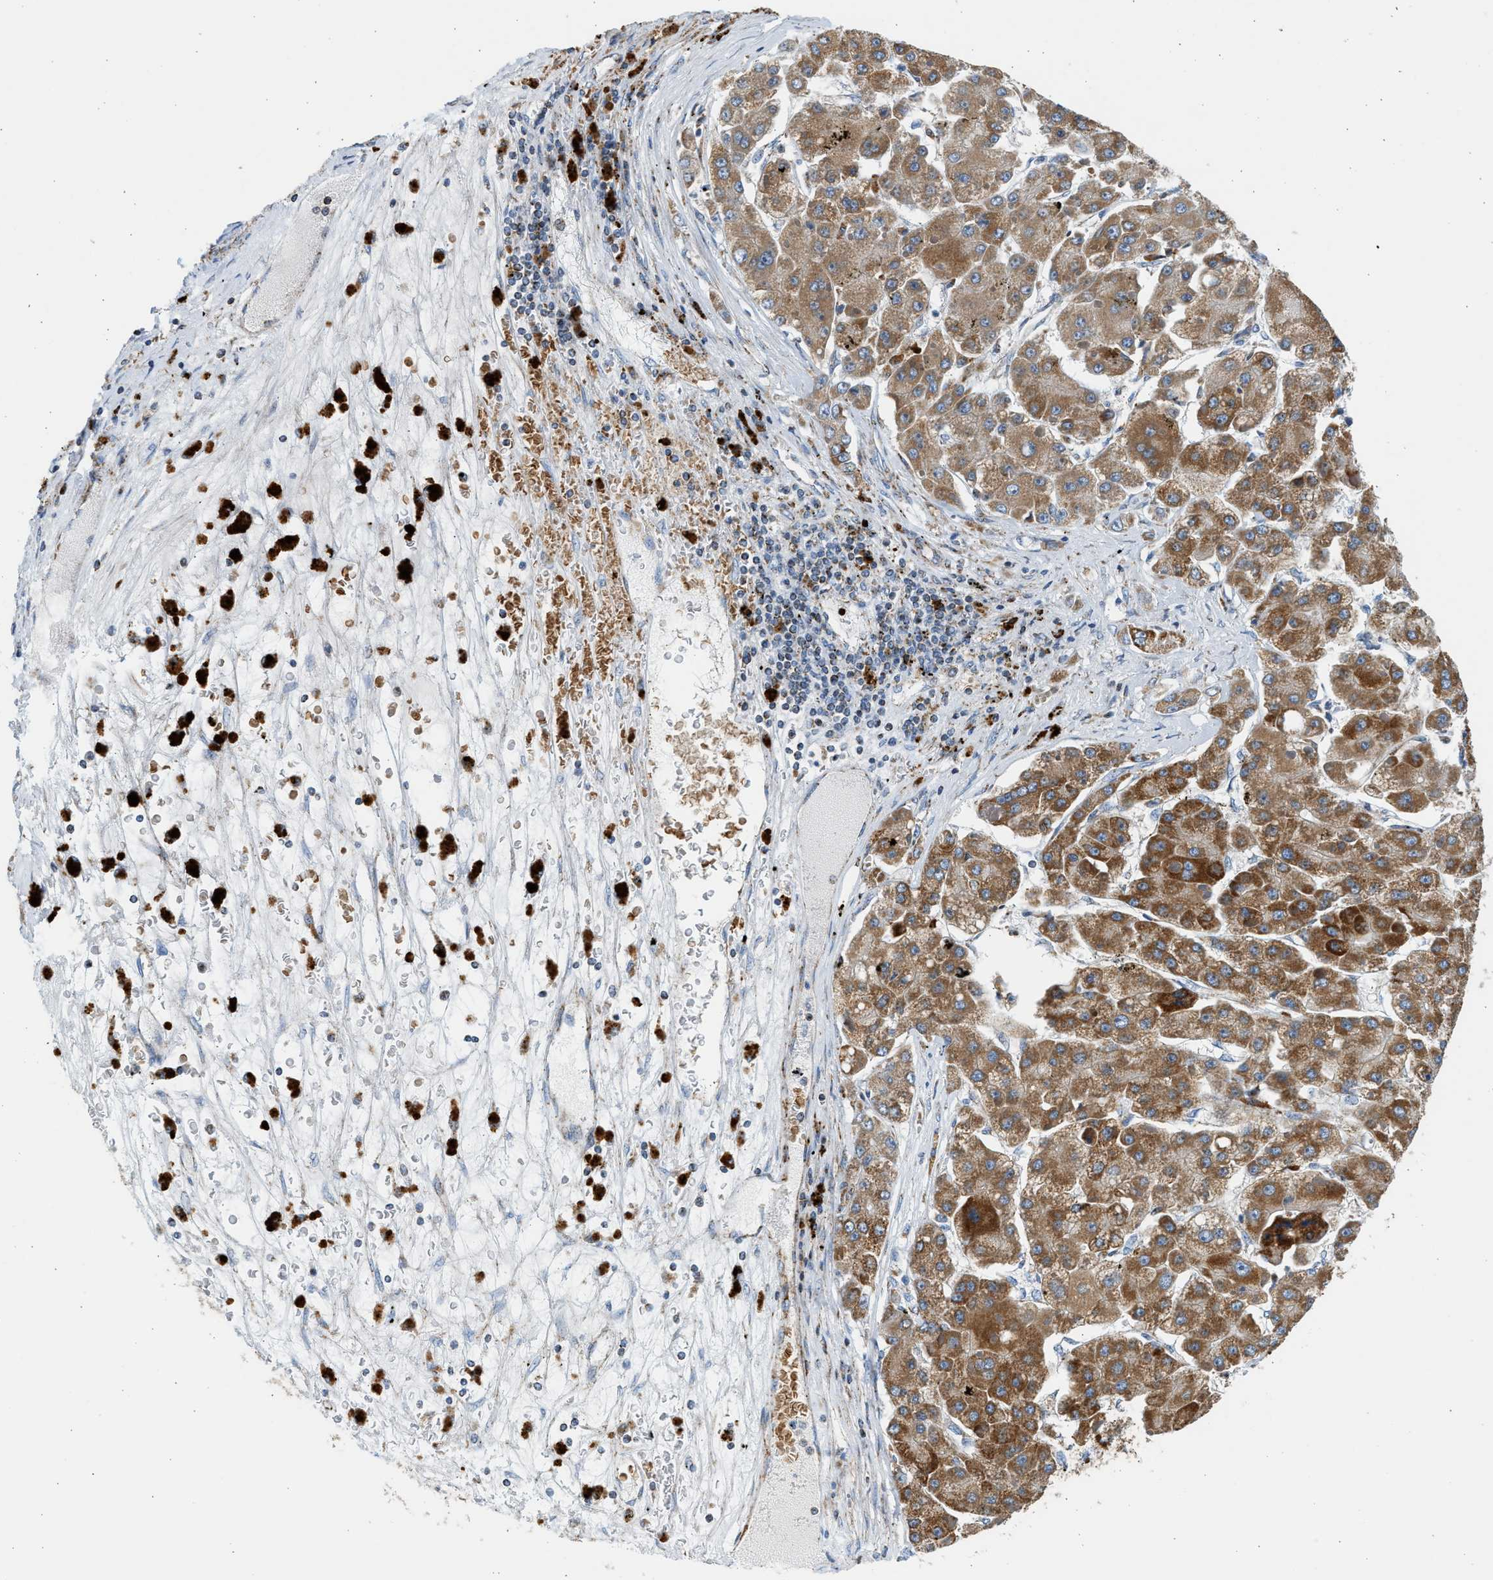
{"staining": {"intensity": "strong", "quantity": ">75%", "location": "cytoplasmic/membranous"}, "tissue": "liver cancer", "cell_type": "Tumor cells", "image_type": "cancer", "snomed": [{"axis": "morphology", "description": "Carcinoma, Hepatocellular, NOS"}, {"axis": "topography", "description": "Liver"}], "caption": "Strong cytoplasmic/membranous expression for a protein is appreciated in approximately >75% of tumor cells of liver cancer (hepatocellular carcinoma) using immunohistochemistry.", "gene": "KCNMB3", "patient": {"sex": "female", "age": 73}}